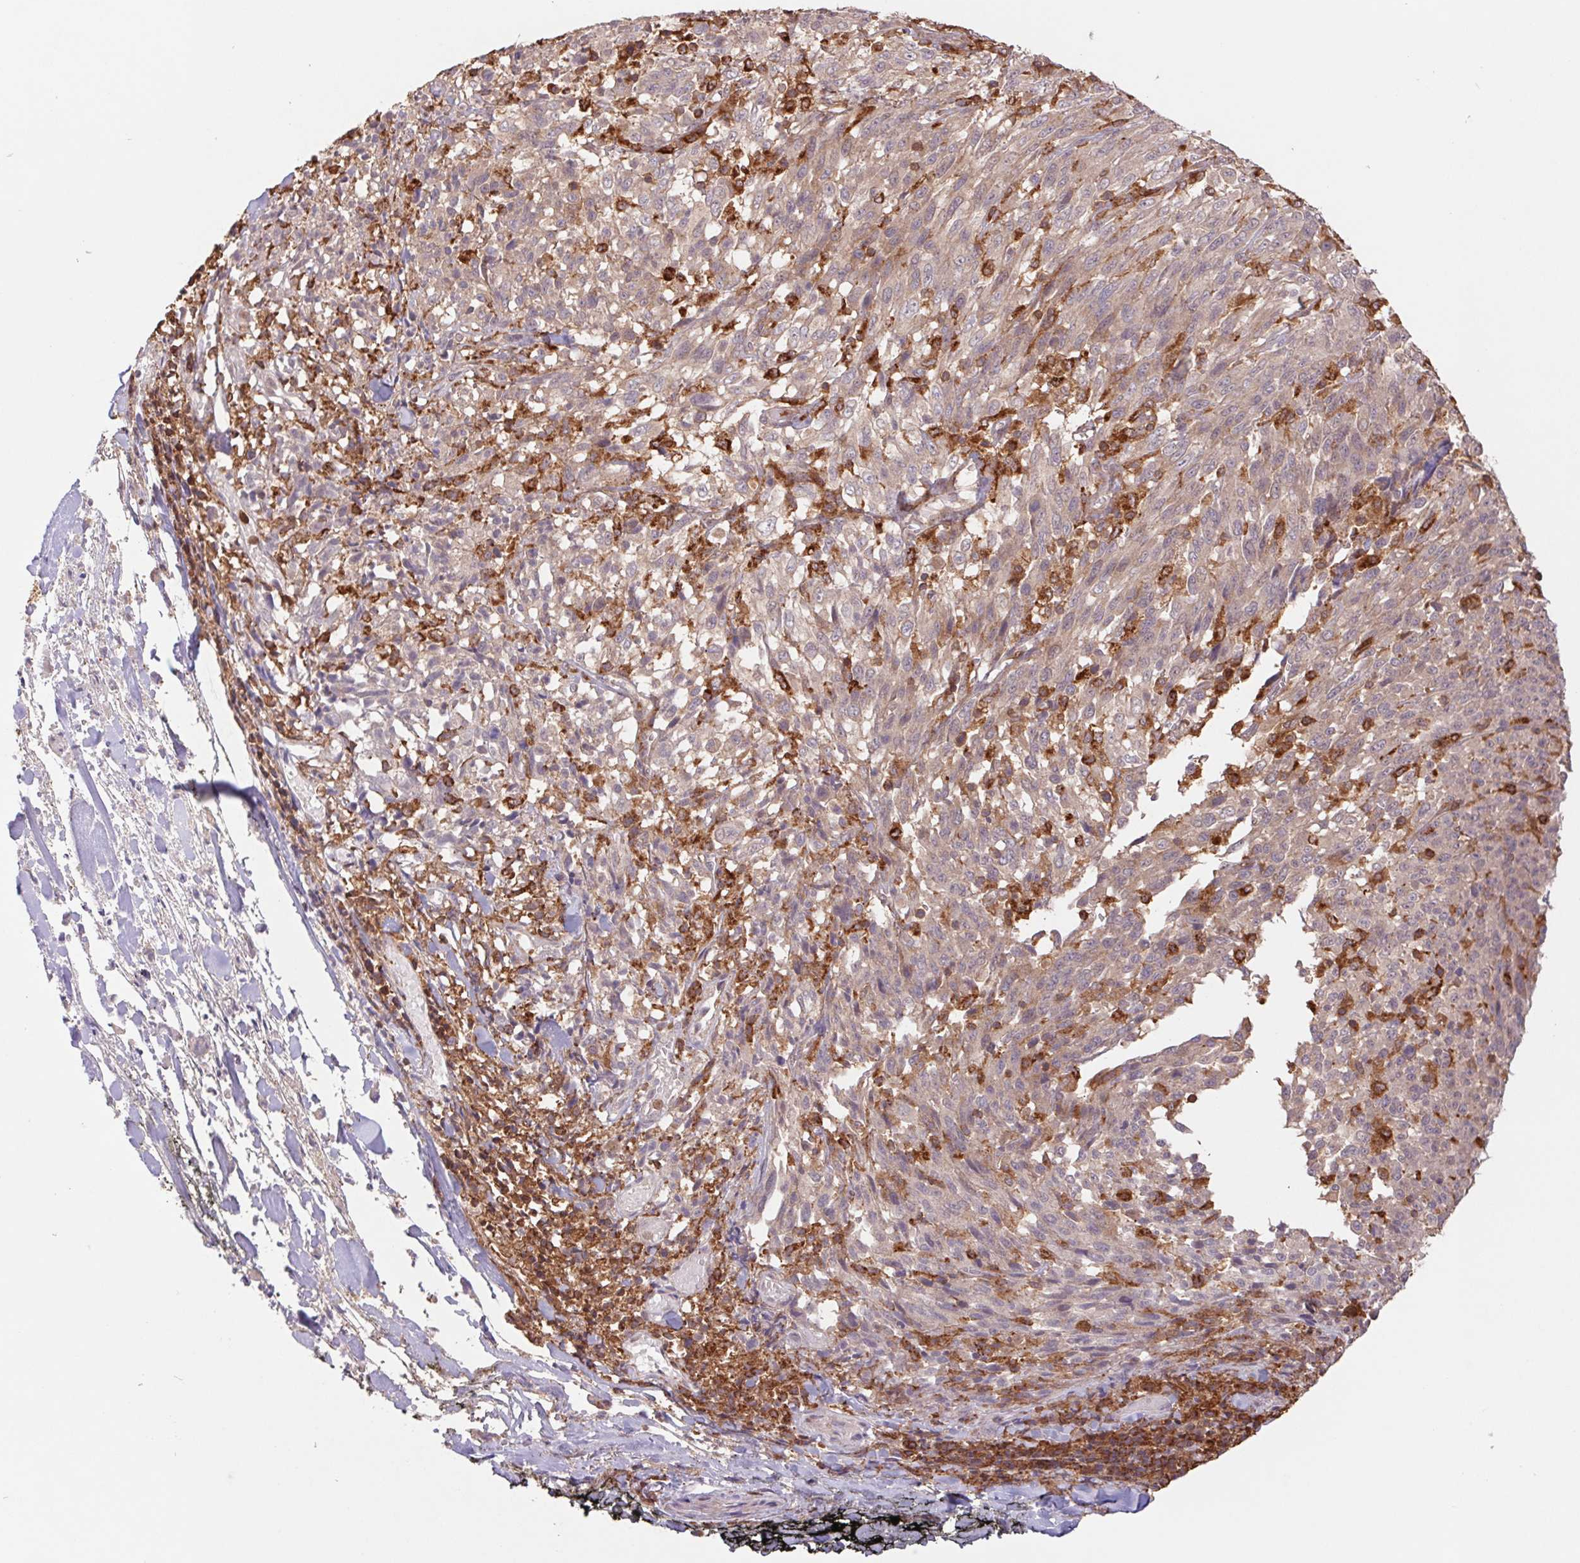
{"staining": {"intensity": "weak", "quantity": ">75%", "location": "cytoplasmic/membranous"}, "tissue": "melanoma", "cell_type": "Tumor cells", "image_type": "cancer", "snomed": [{"axis": "morphology", "description": "Malignant melanoma, NOS"}, {"axis": "topography", "description": "Skin"}], "caption": "About >75% of tumor cells in human melanoma show weak cytoplasmic/membranous protein expression as visualized by brown immunohistochemical staining.", "gene": "URM1", "patient": {"sex": "female", "age": 91}}